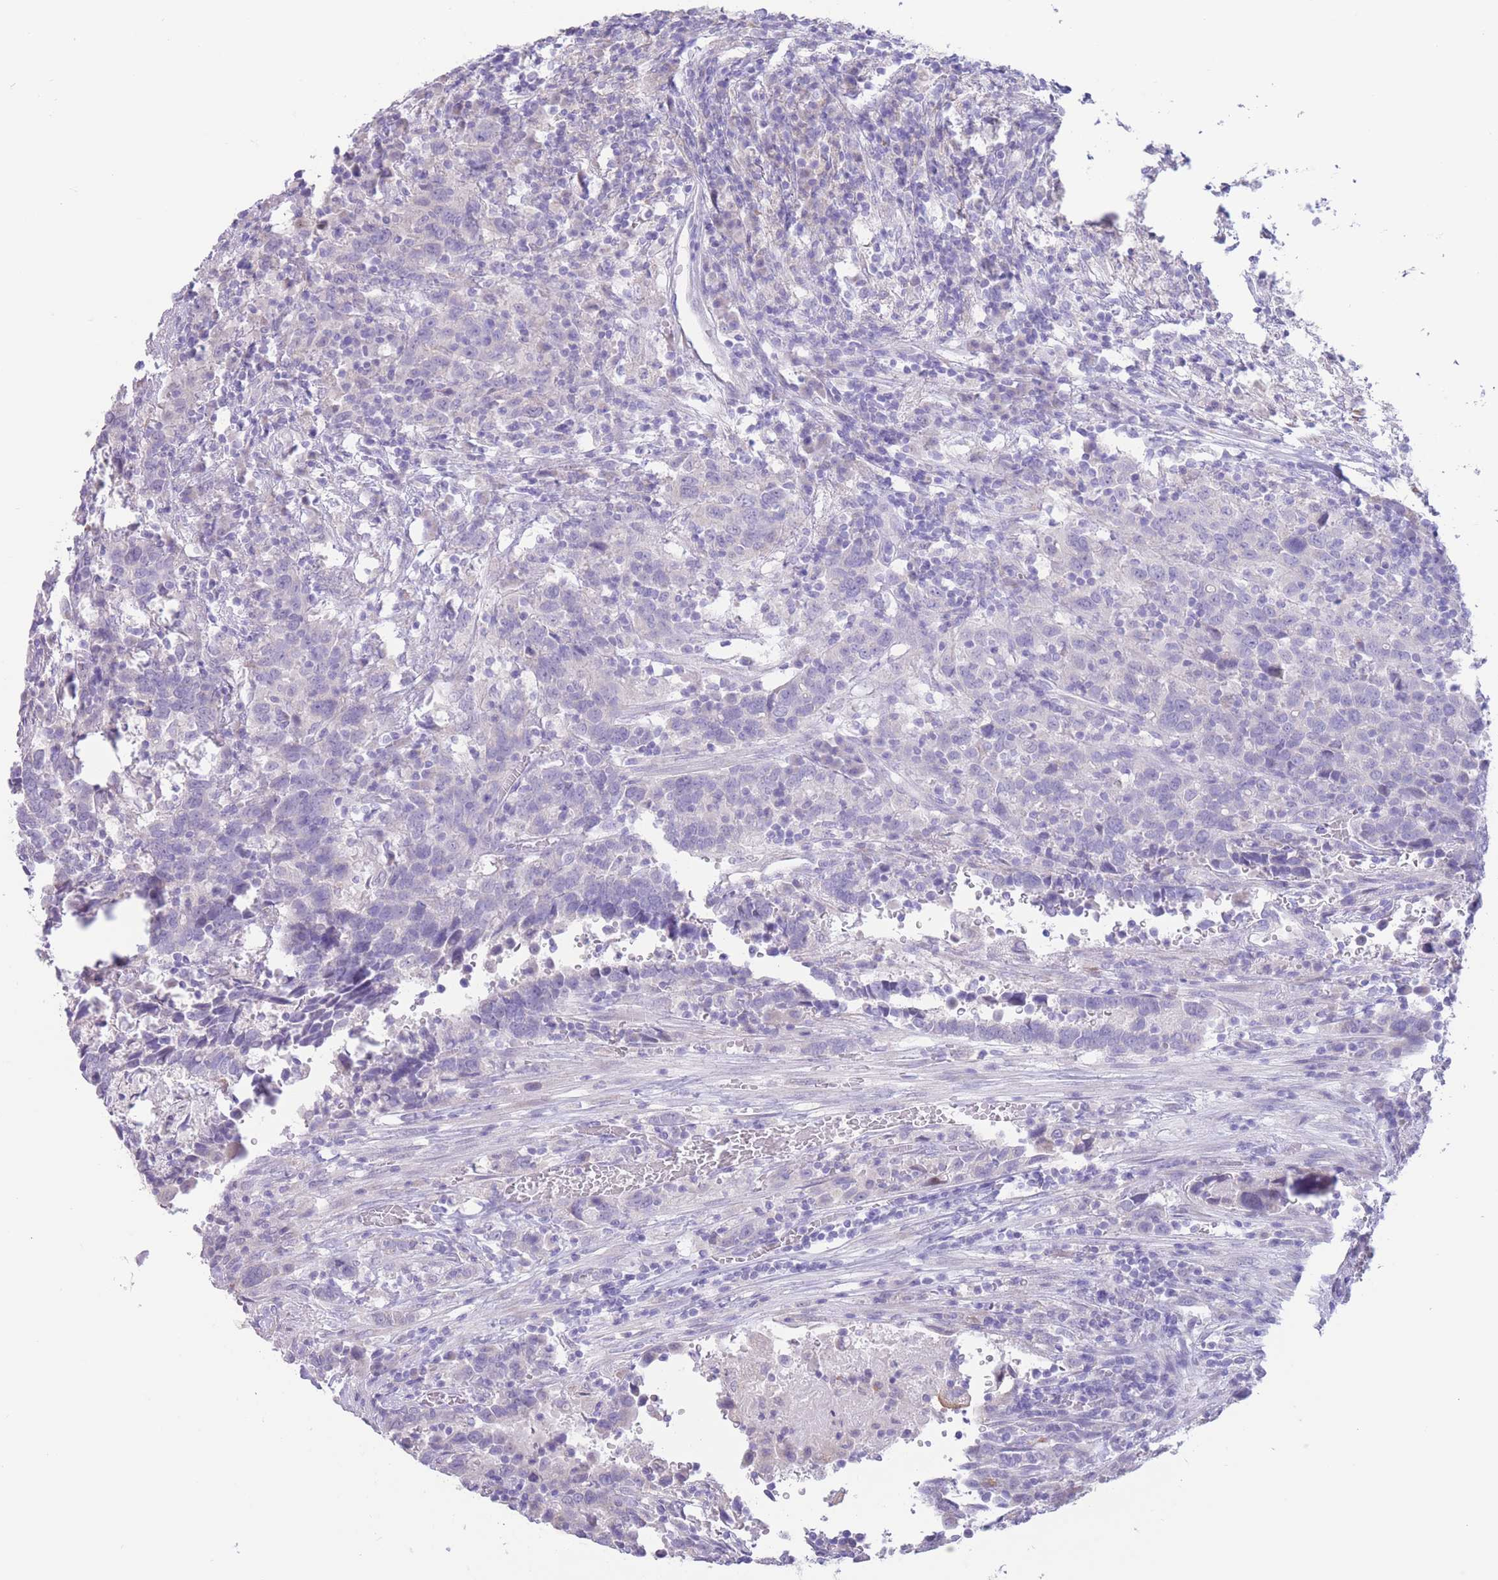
{"staining": {"intensity": "negative", "quantity": "none", "location": "none"}, "tissue": "urothelial cancer", "cell_type": "Tumor cells", "image_type": "cancer", "snomed": [{"axis": "morphology", "description": "Urothelial carcinoma, High grade"}, {"axis": "topography", "description": "Urinary bladder"}], "caption": "High power microscopy micrograph of an immunohistochemistry (IHC) photomicrograph of high-grade urothelial carcinoma, revealing no significant staining in tumor cells.", "gene": "FAH", "patient": {"sex": "male", "age": 61}}